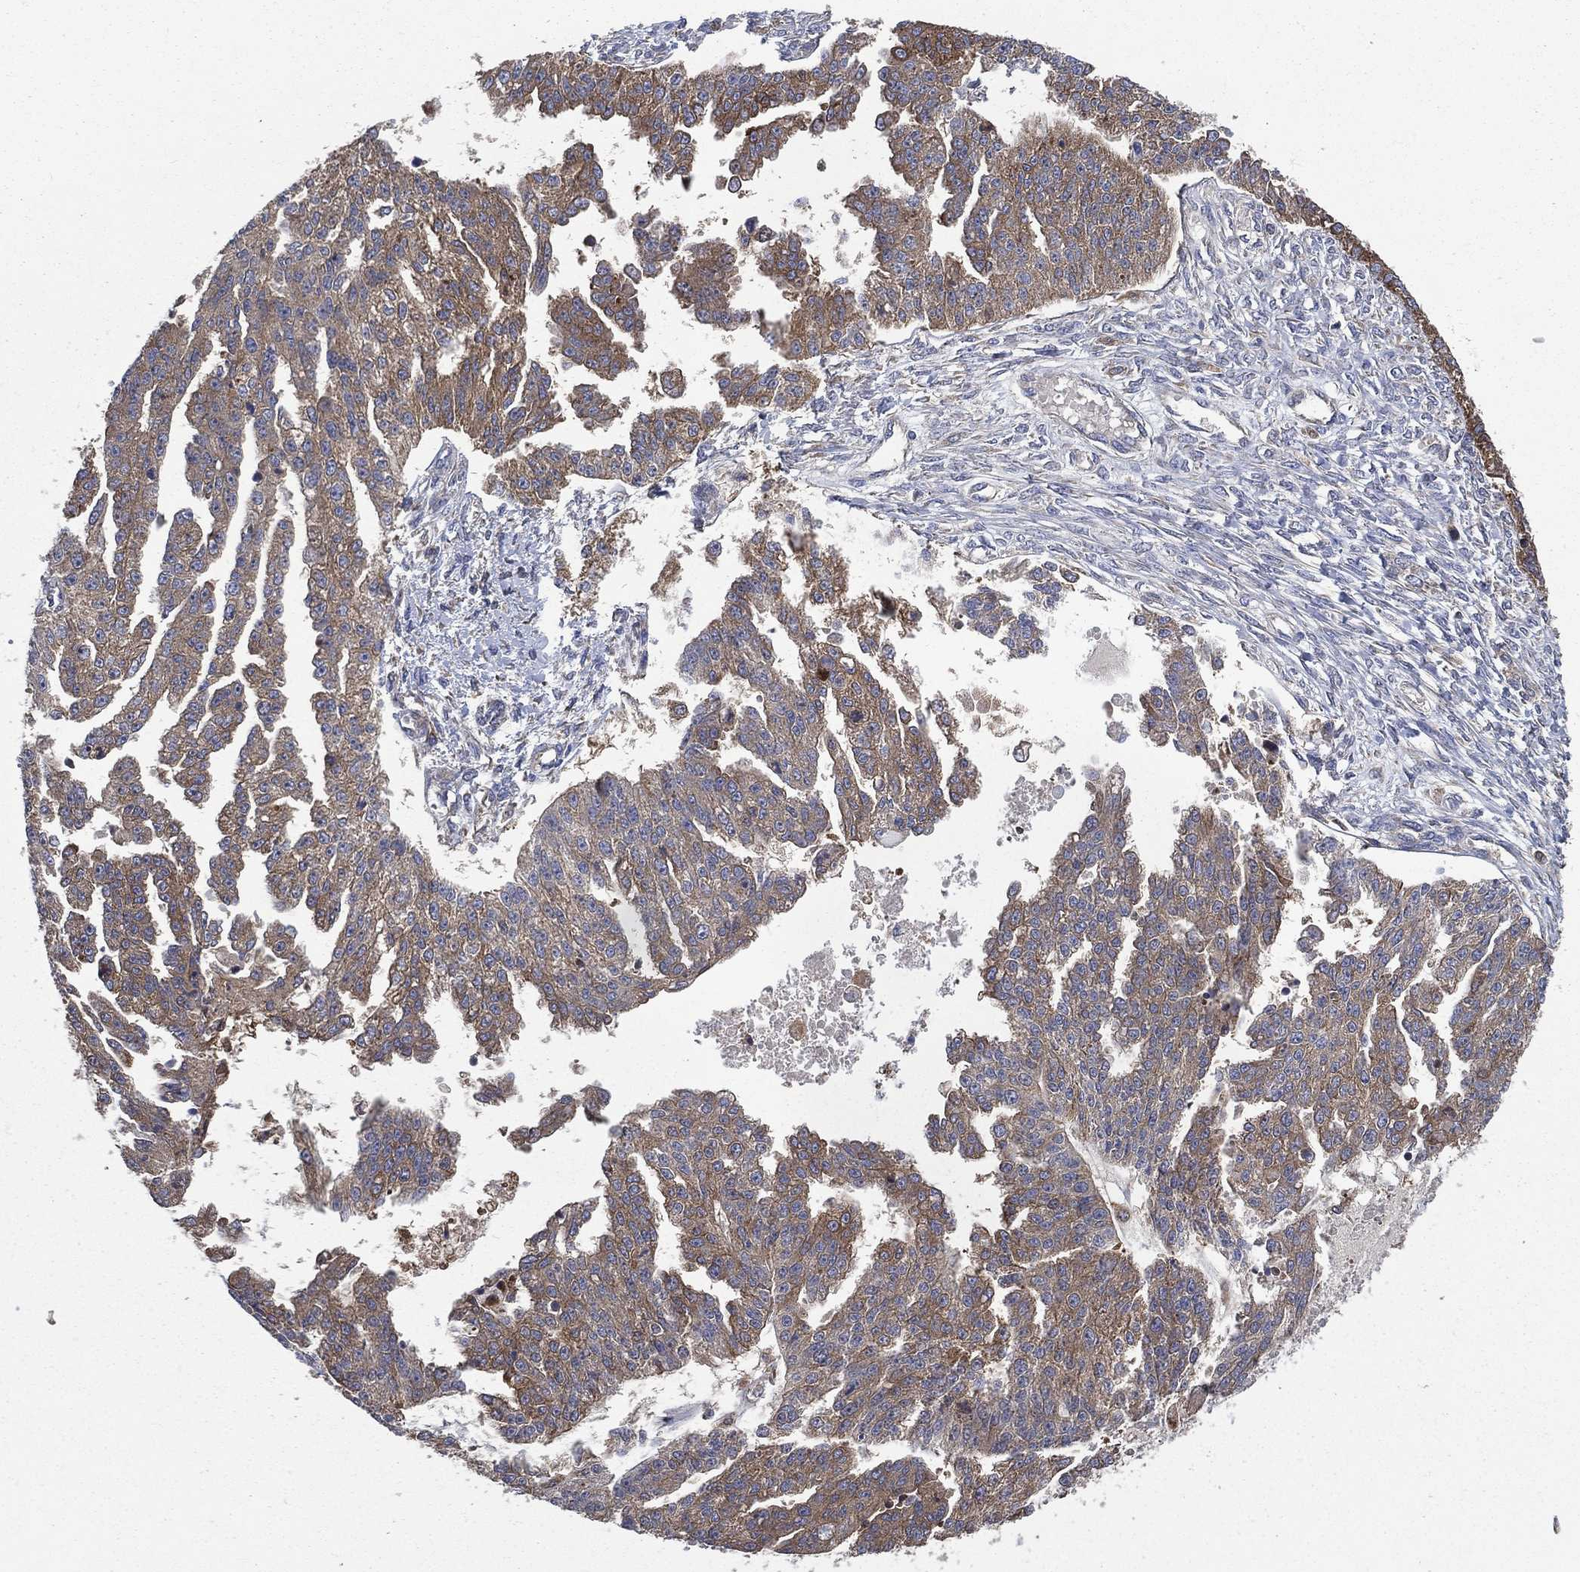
{"staining": {"intensity": "moderate", "quantity": "25%-75%", "location": "cytoplasmic/membranous"}, "tissue": "ovarian cancer", "cell_type": "Tumor cells", "image_type": "cancer", "snomed": [{"axis": "morphology", "description": "Cystadenocarcinoma, serous, NOS"}, {"axis": "topography", "description": "Ovary"}], "caption": "Serous cystadenocarcinoma (ovarian) stained with DAB immunohistochemistry reveals medium levels of moderate cytoplasmic/membranous positivity in about 25%-75% of tumor cells. Nuclei are stained in blue.", "gene": "SMPD3", "patient": {"sex": "female", "age": 58}}